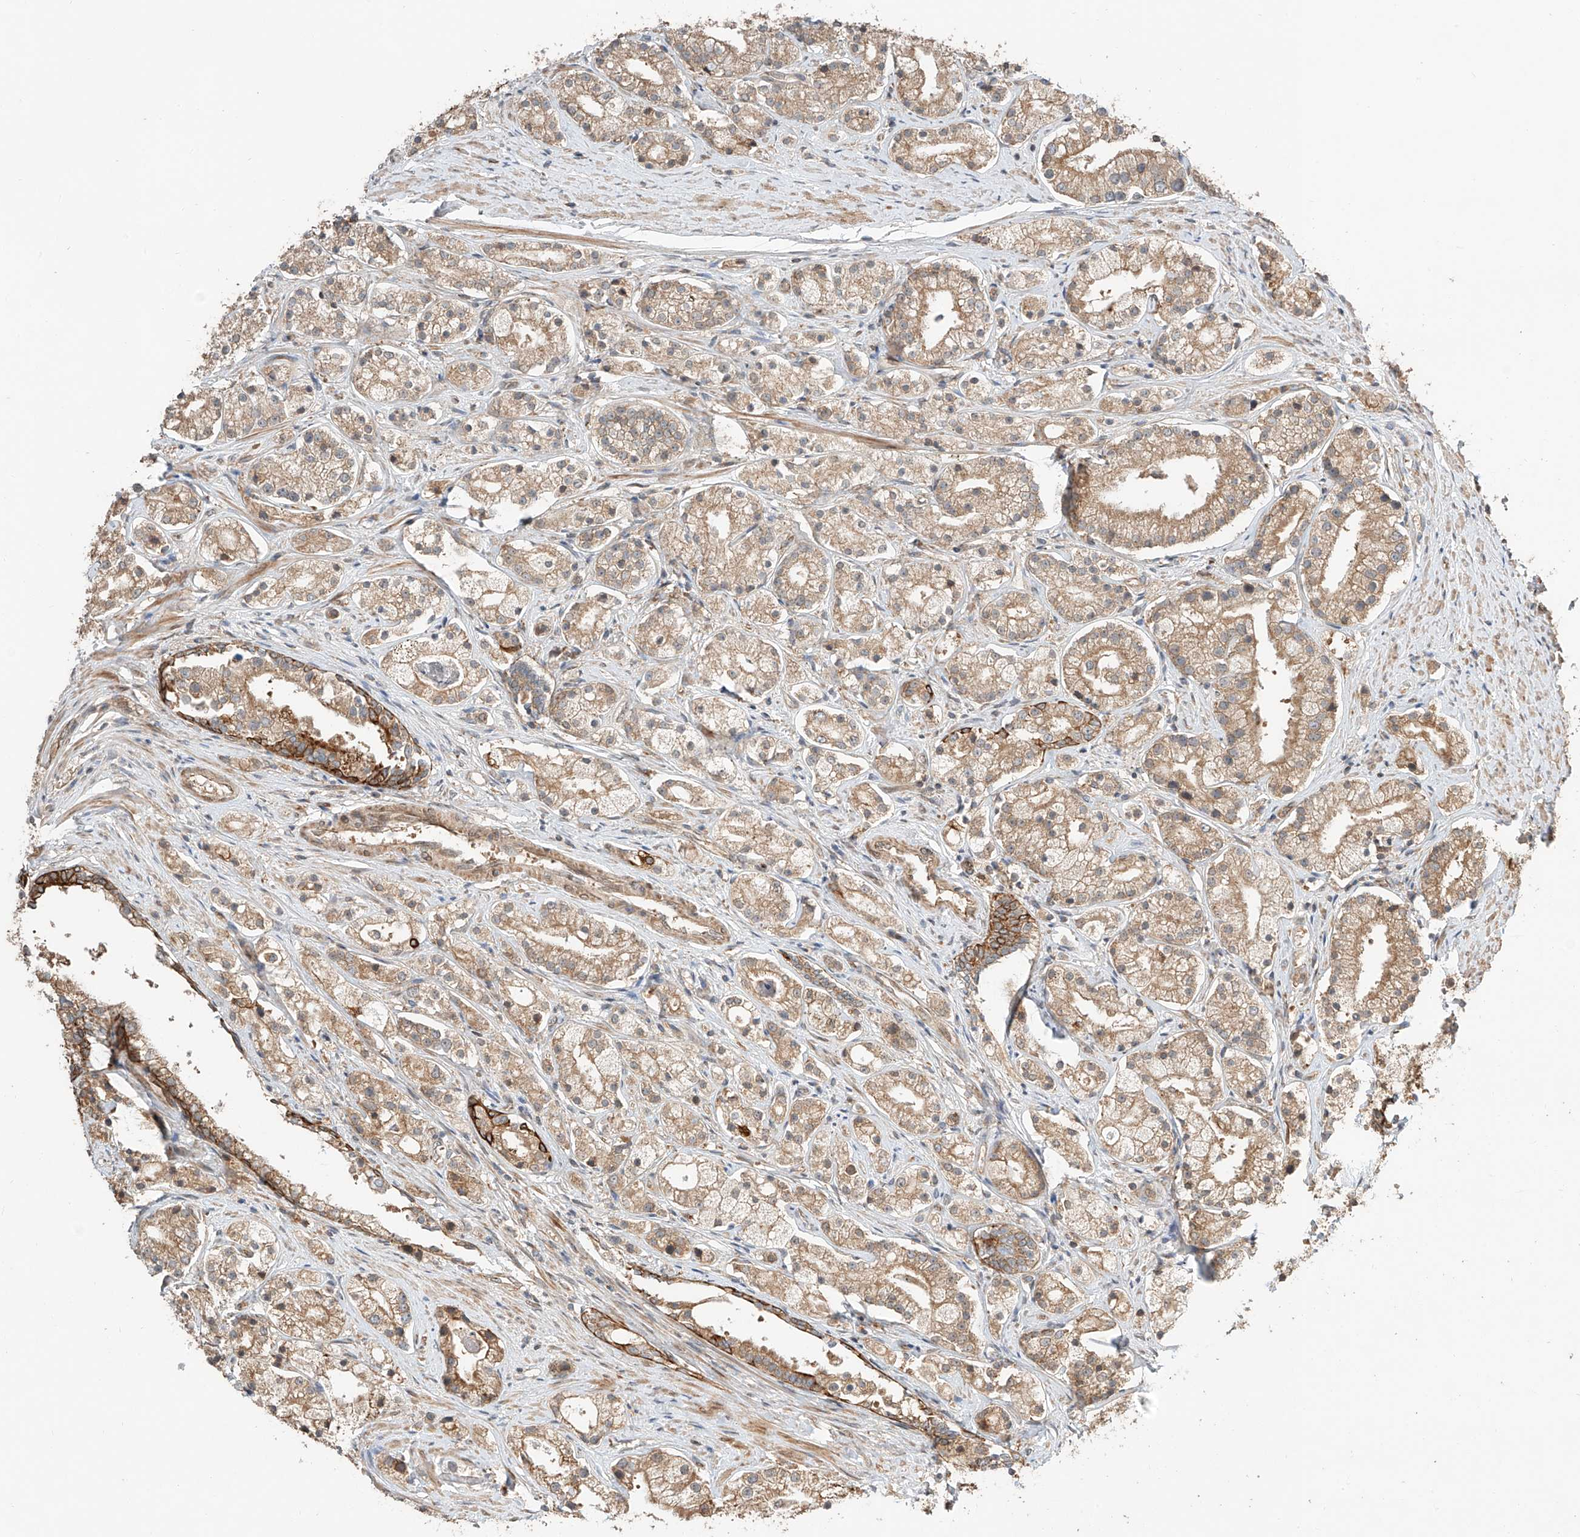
{"staining": {"intensity": "moderate", "quantity": ">75%", "location": "cytoplasmic/membranous"}, "tissue": "prostate cancer", "cell_type": "Tumor cells", "image_type": "cancer", "snomed": [{"axis": "morphology", "description": "Adenocarcinoma, High grade"}, {"axis": "topography", "description": "Prostate"}], "caption": "Human prostate cancer stained for a protein (brown) displays moderate cytoplasmic/membranous positive positivity in approximately >75% of tumor cells.", "gene": "CEP162", "patient": {"sex": "male", "age": 69}}